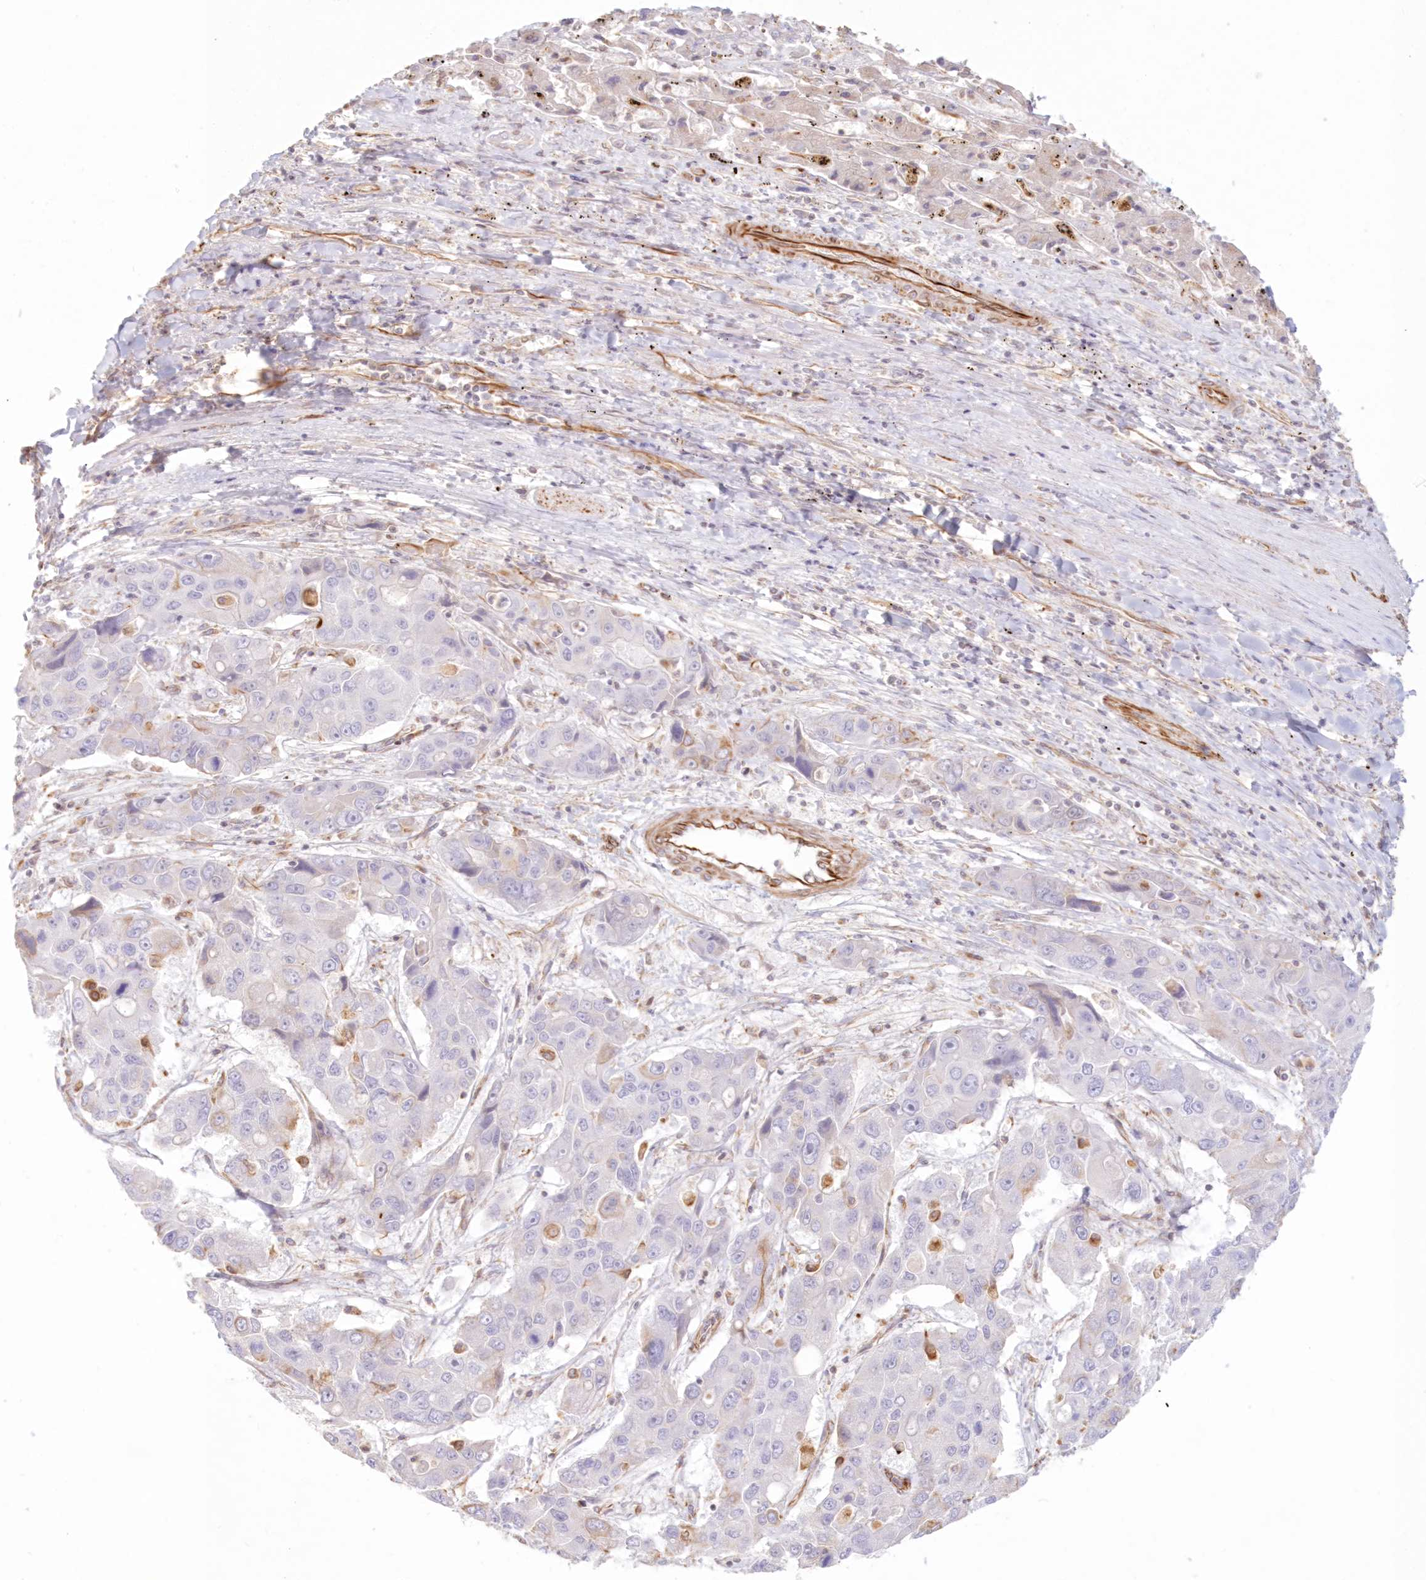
{"staining": {"intensity": "negative", "quantity": "none", "location": "none"}, "tissue": "liver cancer", "cell_type": "Tumor cells", "image_type": "cancer", "snomed": [{"axis": "morphology", "description": "Cholangiocarcinoma"}, {"axis": "topography", "description": "Liver"}], "caption": "A micrograph of liver cancer (cholangiocarcinoma) stained for a protein demonstrates no brown staining in tumor cells.", "gene": "DMRTB1", "patient": {"sex": "male", "age": 67}}